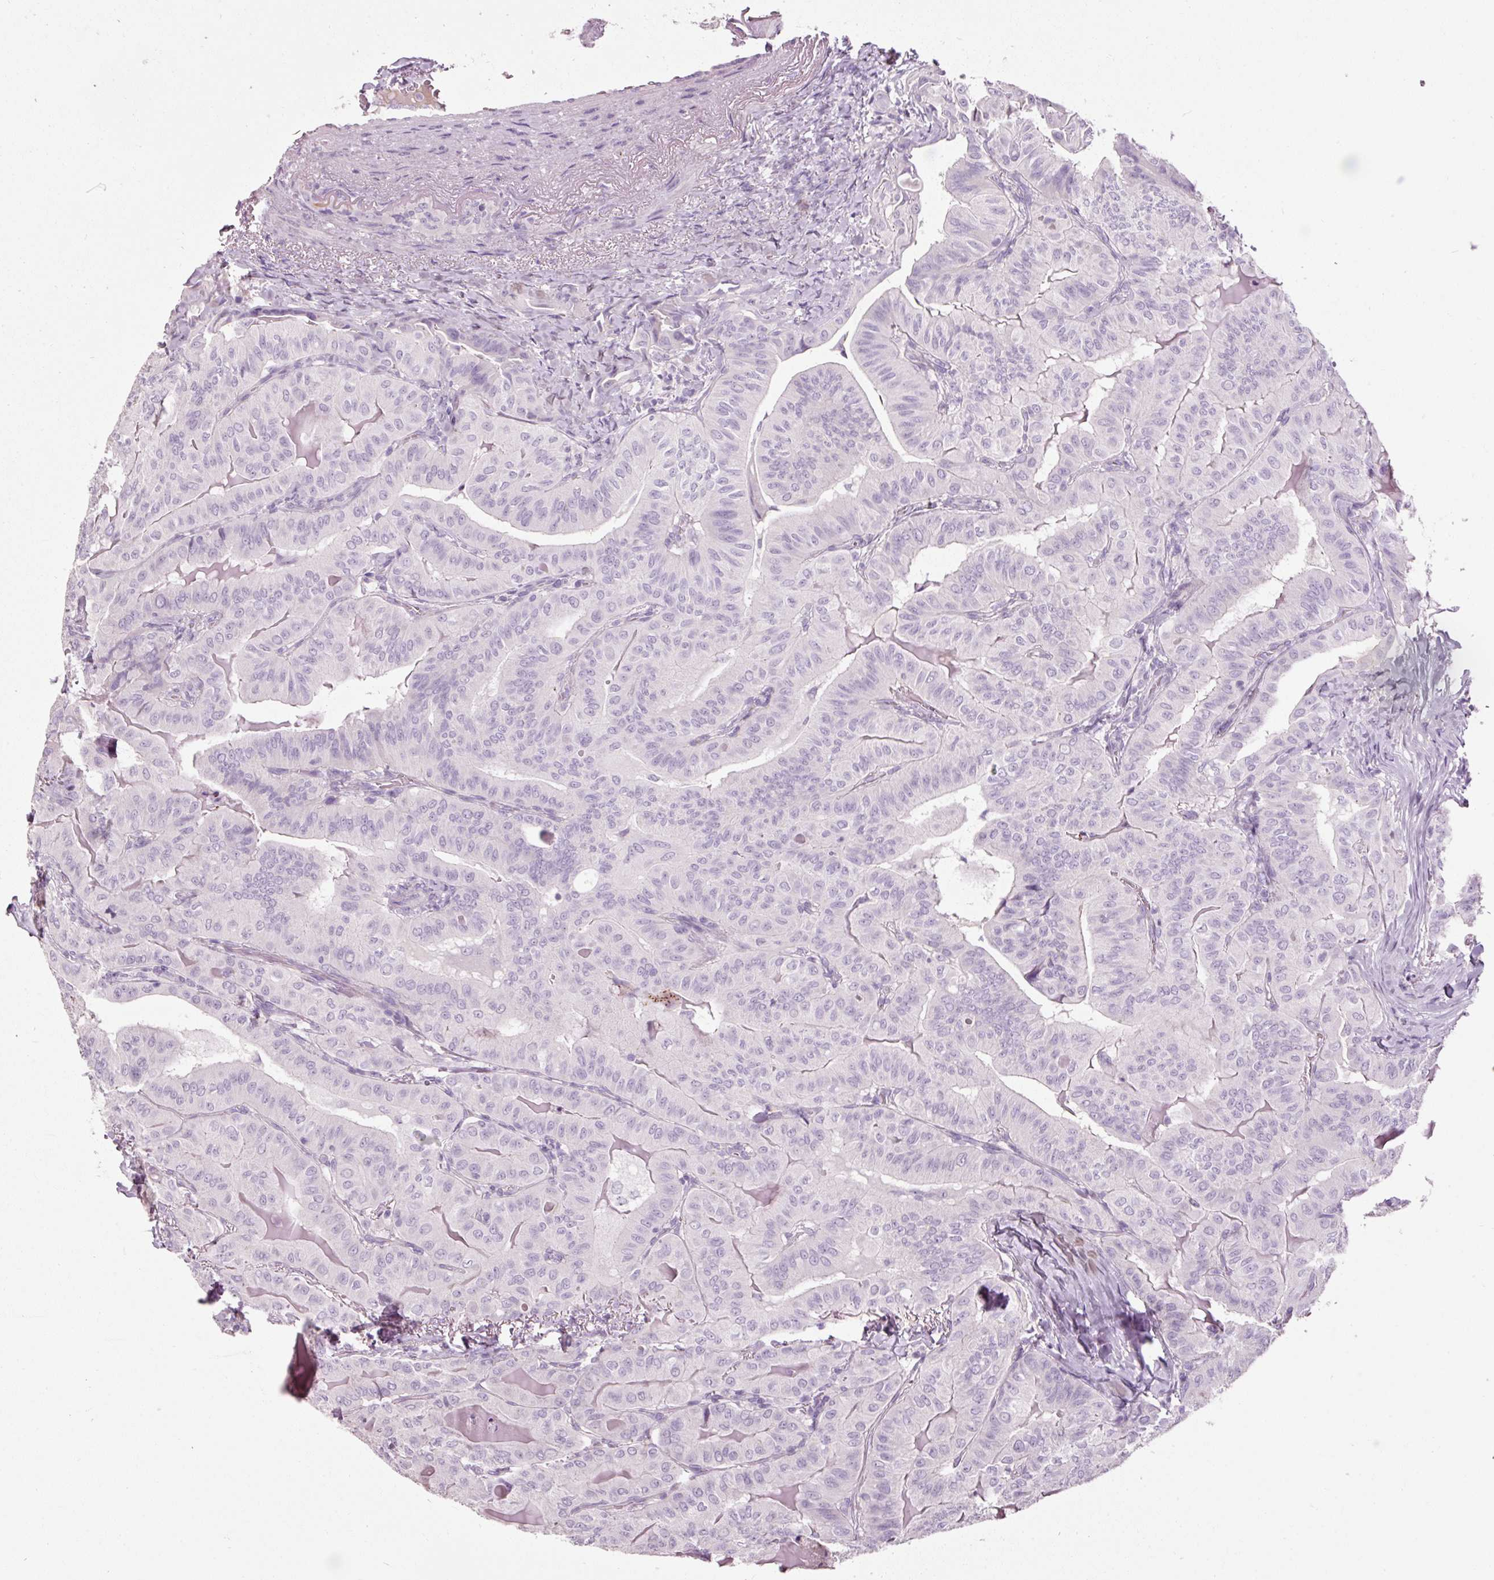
{"staining": {"intensity": "negative", "quantity": "none", "location": "none"}, "tissue": "thyroid cancer", "cell_type": "Tumor cells", "image_type": "cancer", "snomed": [{"axis": "morphology", "description": "Papillary adenocarcinoma, NOS"}, {"axis": "topography", "description": "Thyroid gland"}], "caption": "This is an IHC micrograph of human thyroid papillary adenocarcinoma. There is no positivity in tumor cells.", "gene": "MUC5AC", "patient": {"sex": "female", "age": 68}}